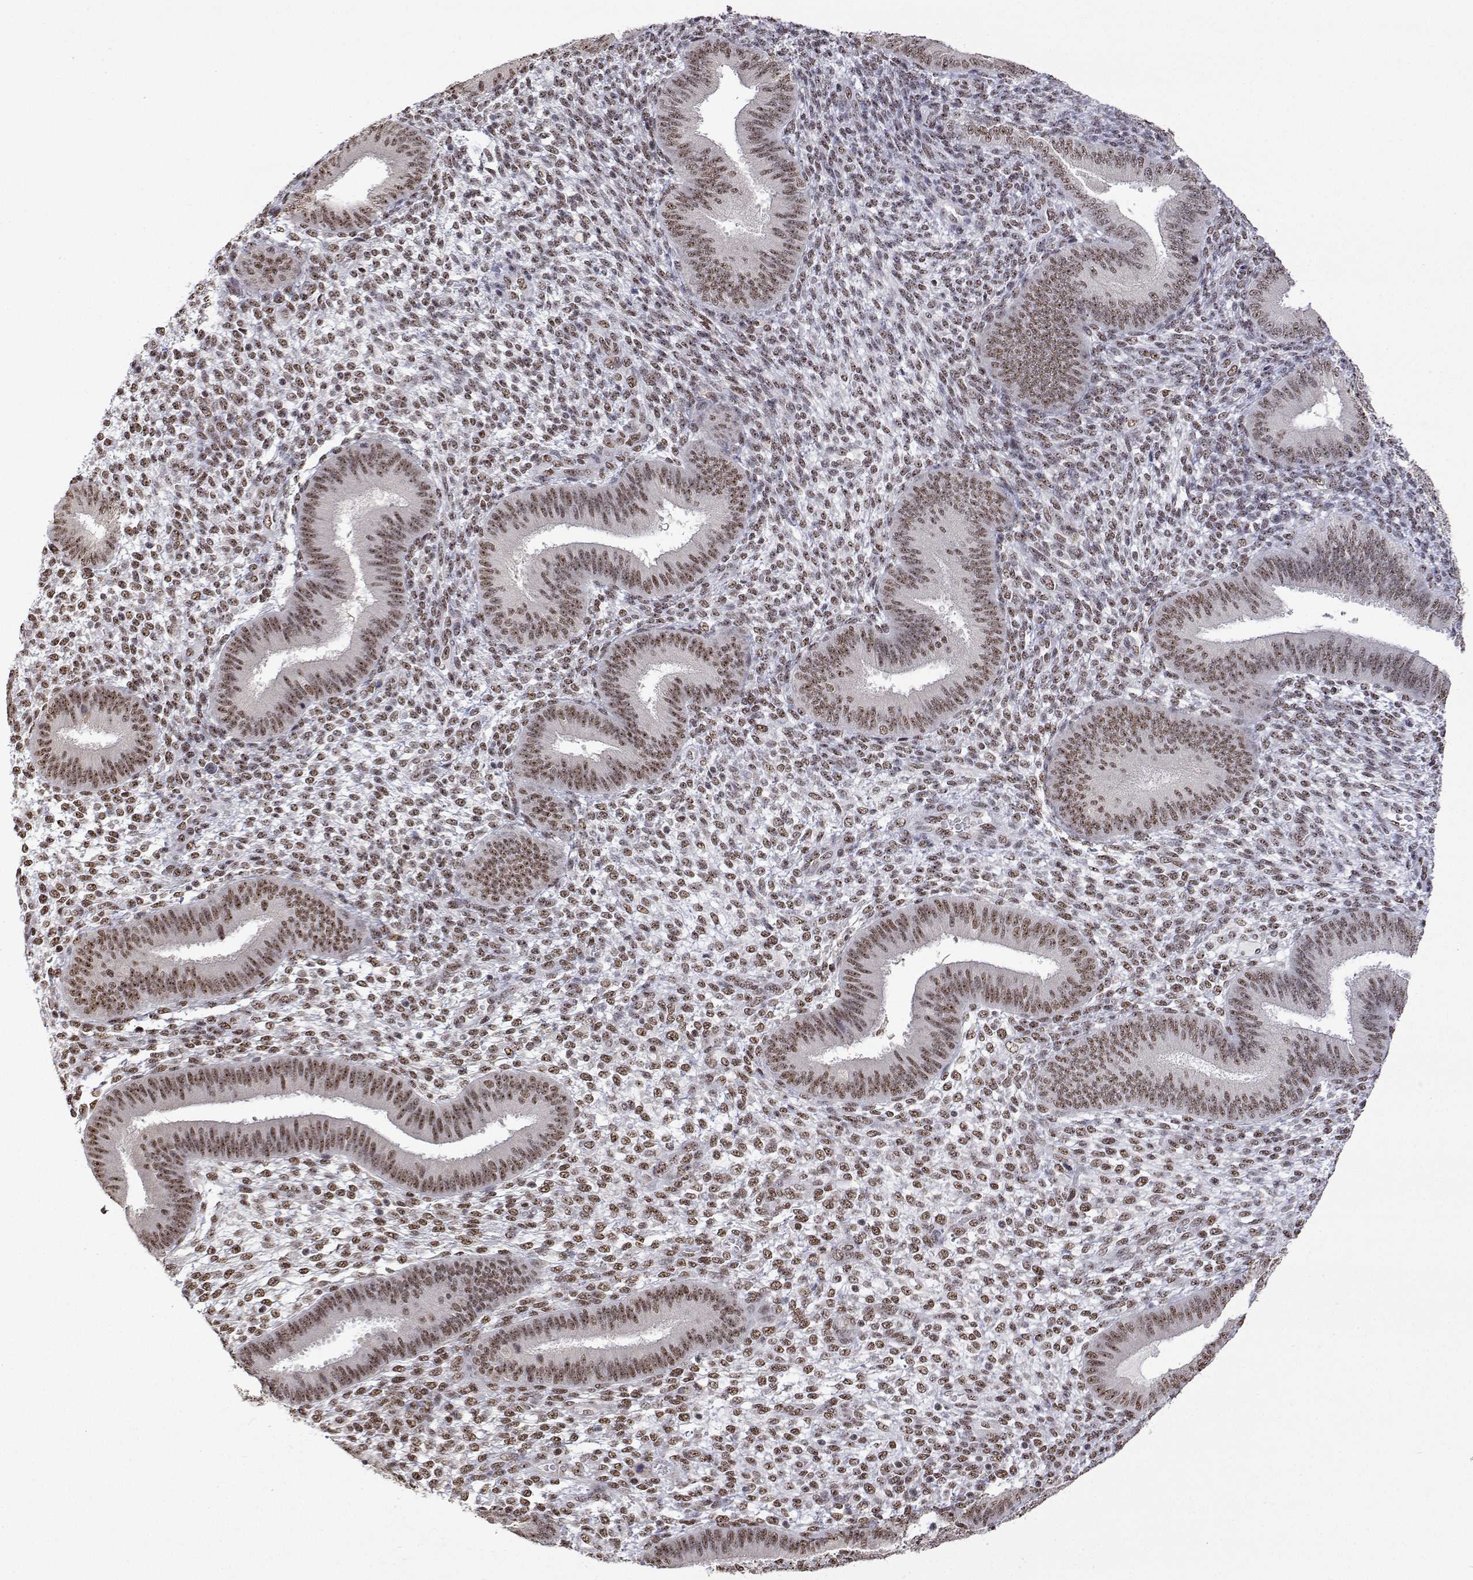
{"staining": {"intensity": "moderate", "quantity": "25%-75%", "location": "nuclear"}, "tissue": "endometrium", "cell_type": "Cells in endometrial stroma", "image_type": "normal", "snomed": [{"axis": "morphology", "description": "Normal tissue, NOS"}, {"axis": "topography", "description": "Endometrium"}], "caption": "A photomicrograph showing moderate nuclear positivity in about 25%-75% of cells in endometrial stroma in unremarkable endometrium, as visualized by brown immunohistochemical staining.", "gene": "ADAR", "patient": {"sex": "female", "age": 39}}